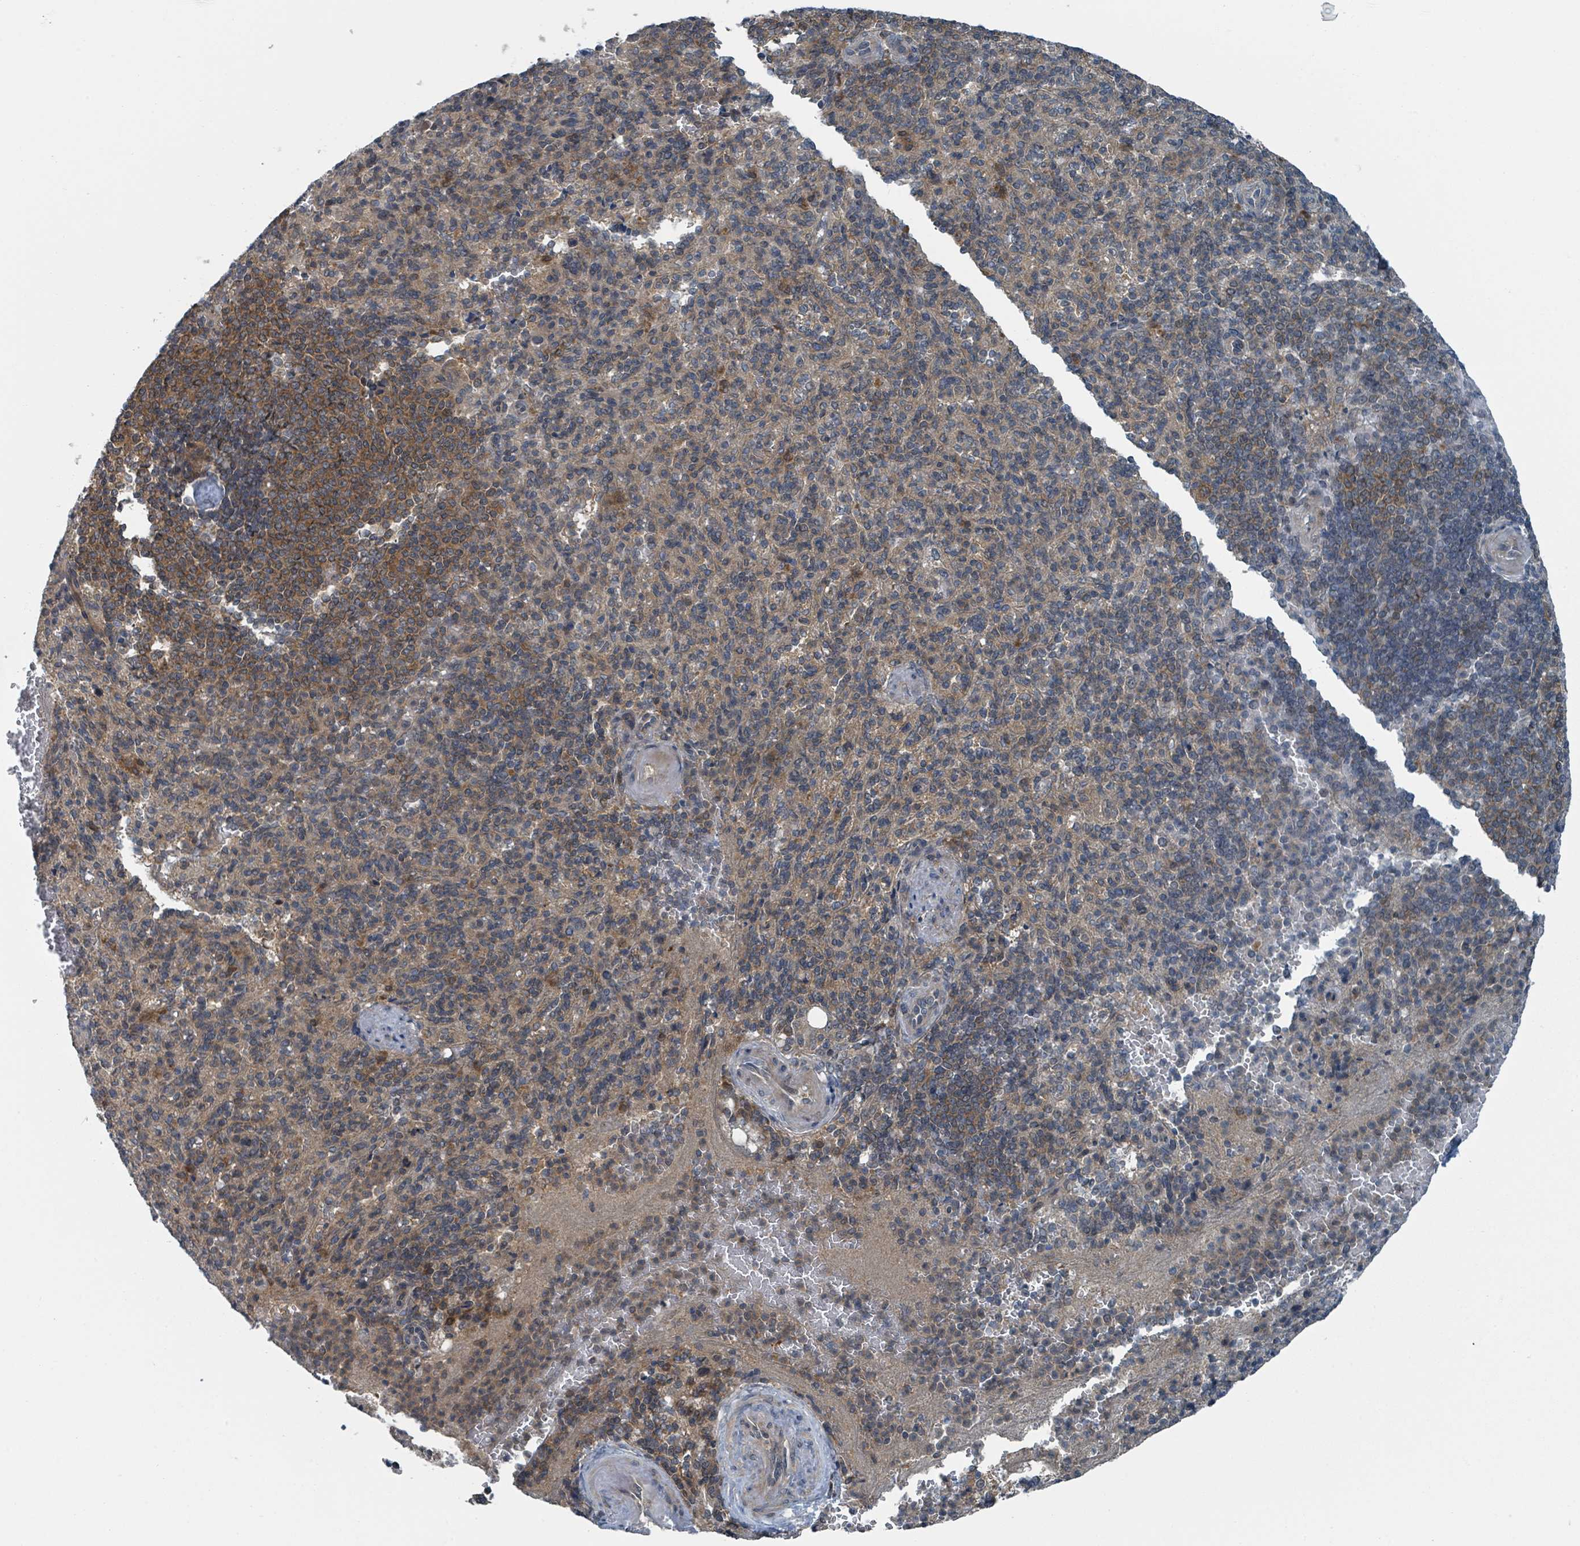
{"staining": {"intensity": "moderate", "quantity": "25%-75%", "location": "cytoplasmic/membranous,nuclear"}, "tissue": "spleen", "cell_type": "Cells in red pulp", "image_type": "normal", "snomed": [{"axis": "morphology", "description": "Normal tissue, NOS"}, {"axis": "topography", "description": "Spleen"}], "caption": "Immunohistochemistry (IHC) image of benign spleen: human spleen stained using immunohistochemistry exhibits medium levels of moderate protein expression localized specifically in the cytoplasmic/membranous,nuclear of cells in red pulp, appearing as a cytoplasmic/membranous,nuclear brown color.", "gene": "GOLGA7B", "patient": {"sex": "female", "age": 74}}